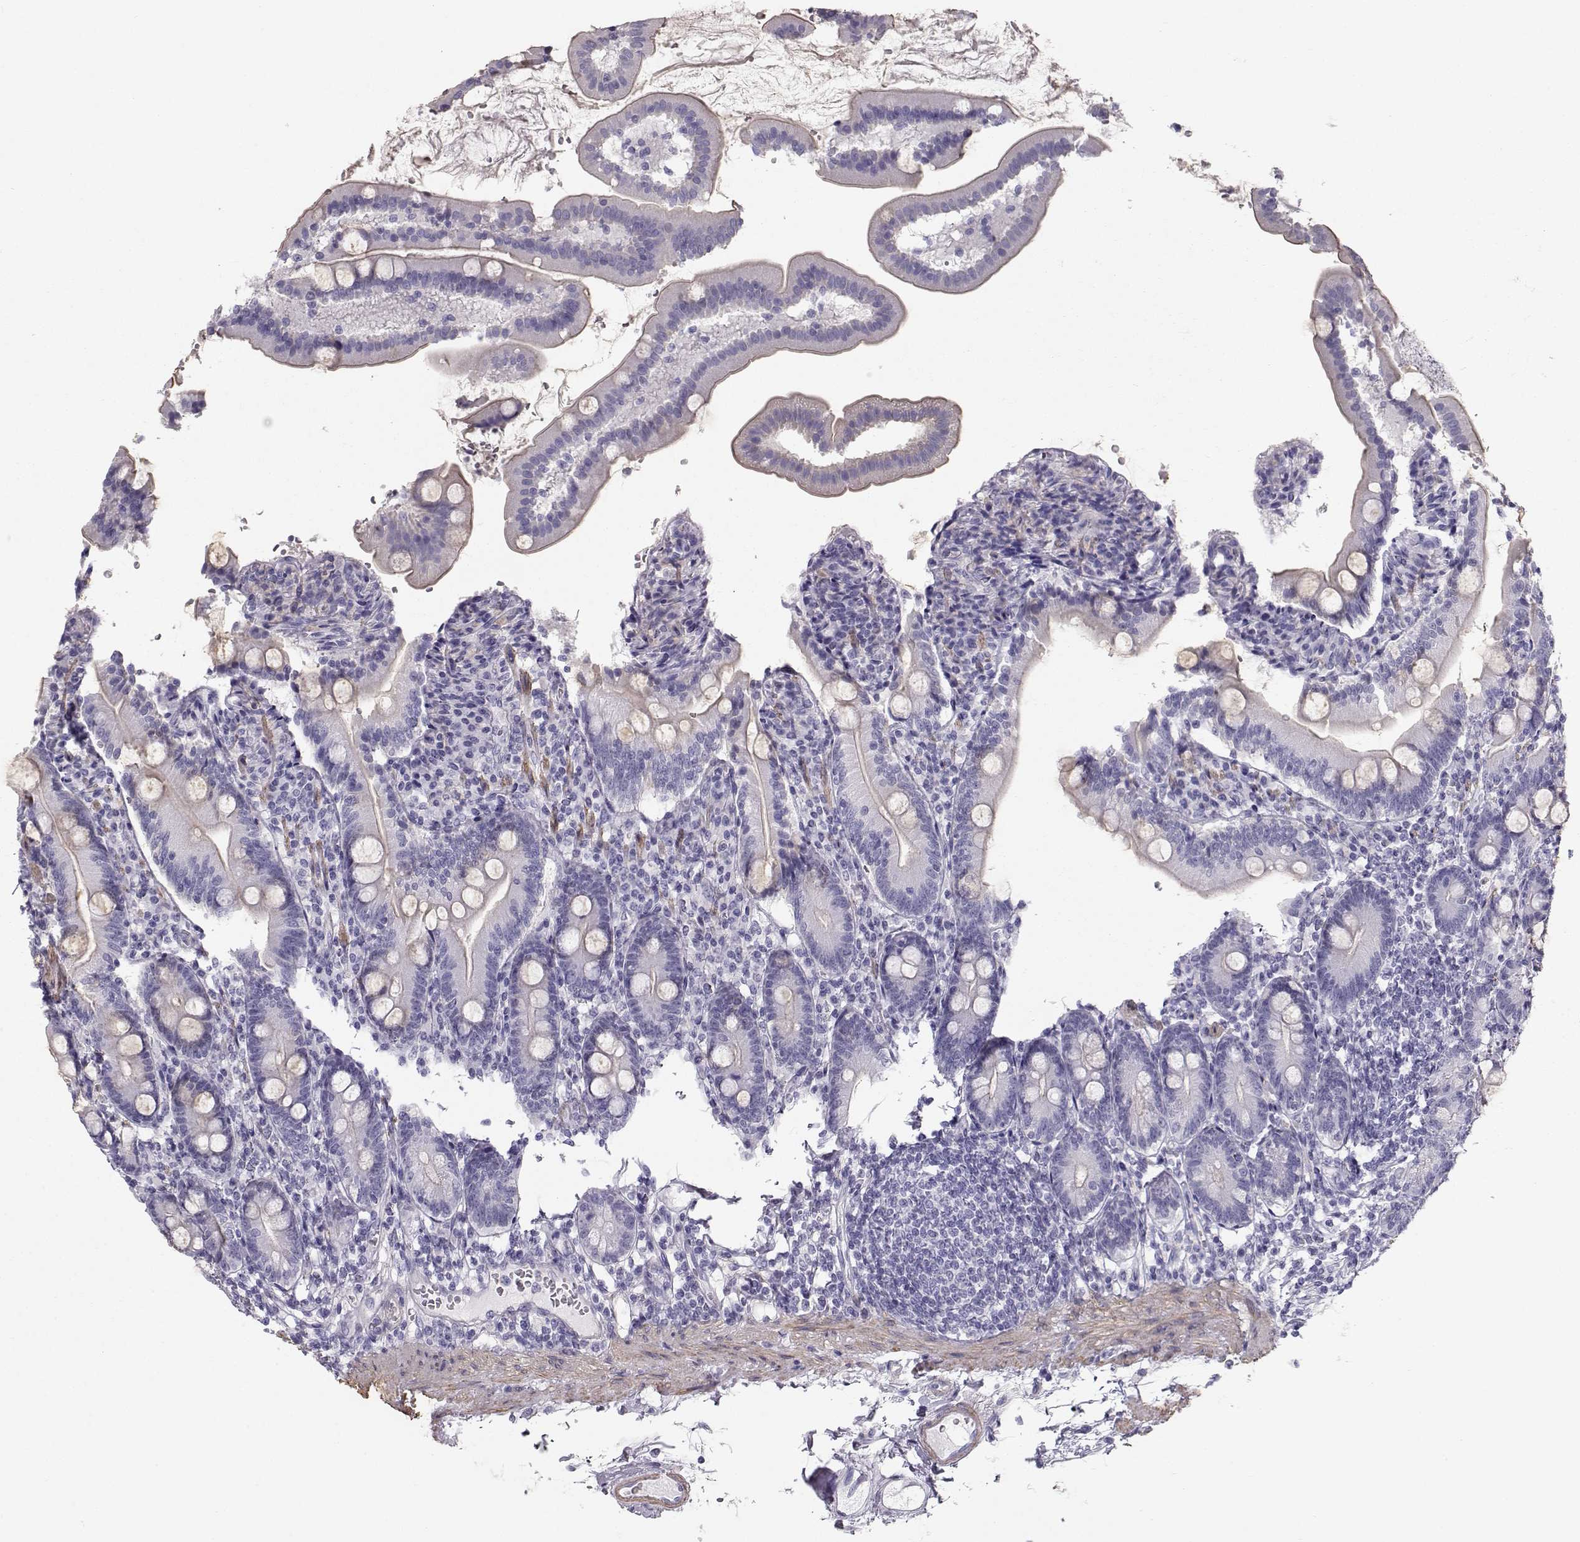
{"staining": {"intensity": "moderate", "quantity": "25%-75%", "location": "cytoplasmic/membranous"}, "tissue": "duodenum", "cell_type": "Glandular cells", "image_type": "normal", "snomed": [{"axis": "morphology", "description": "Normal tissue, NOS"}, {"axis": "topography", "description": "Duodenum"}], "caption": "Human duodenum stained with a brown dye displays moderate cytoplasmic/membranous positive positivity in approximately 25%-75% of glandular cells.", "gene": "SLITRK3", "patient": {"sex": "female", "age": 67}}